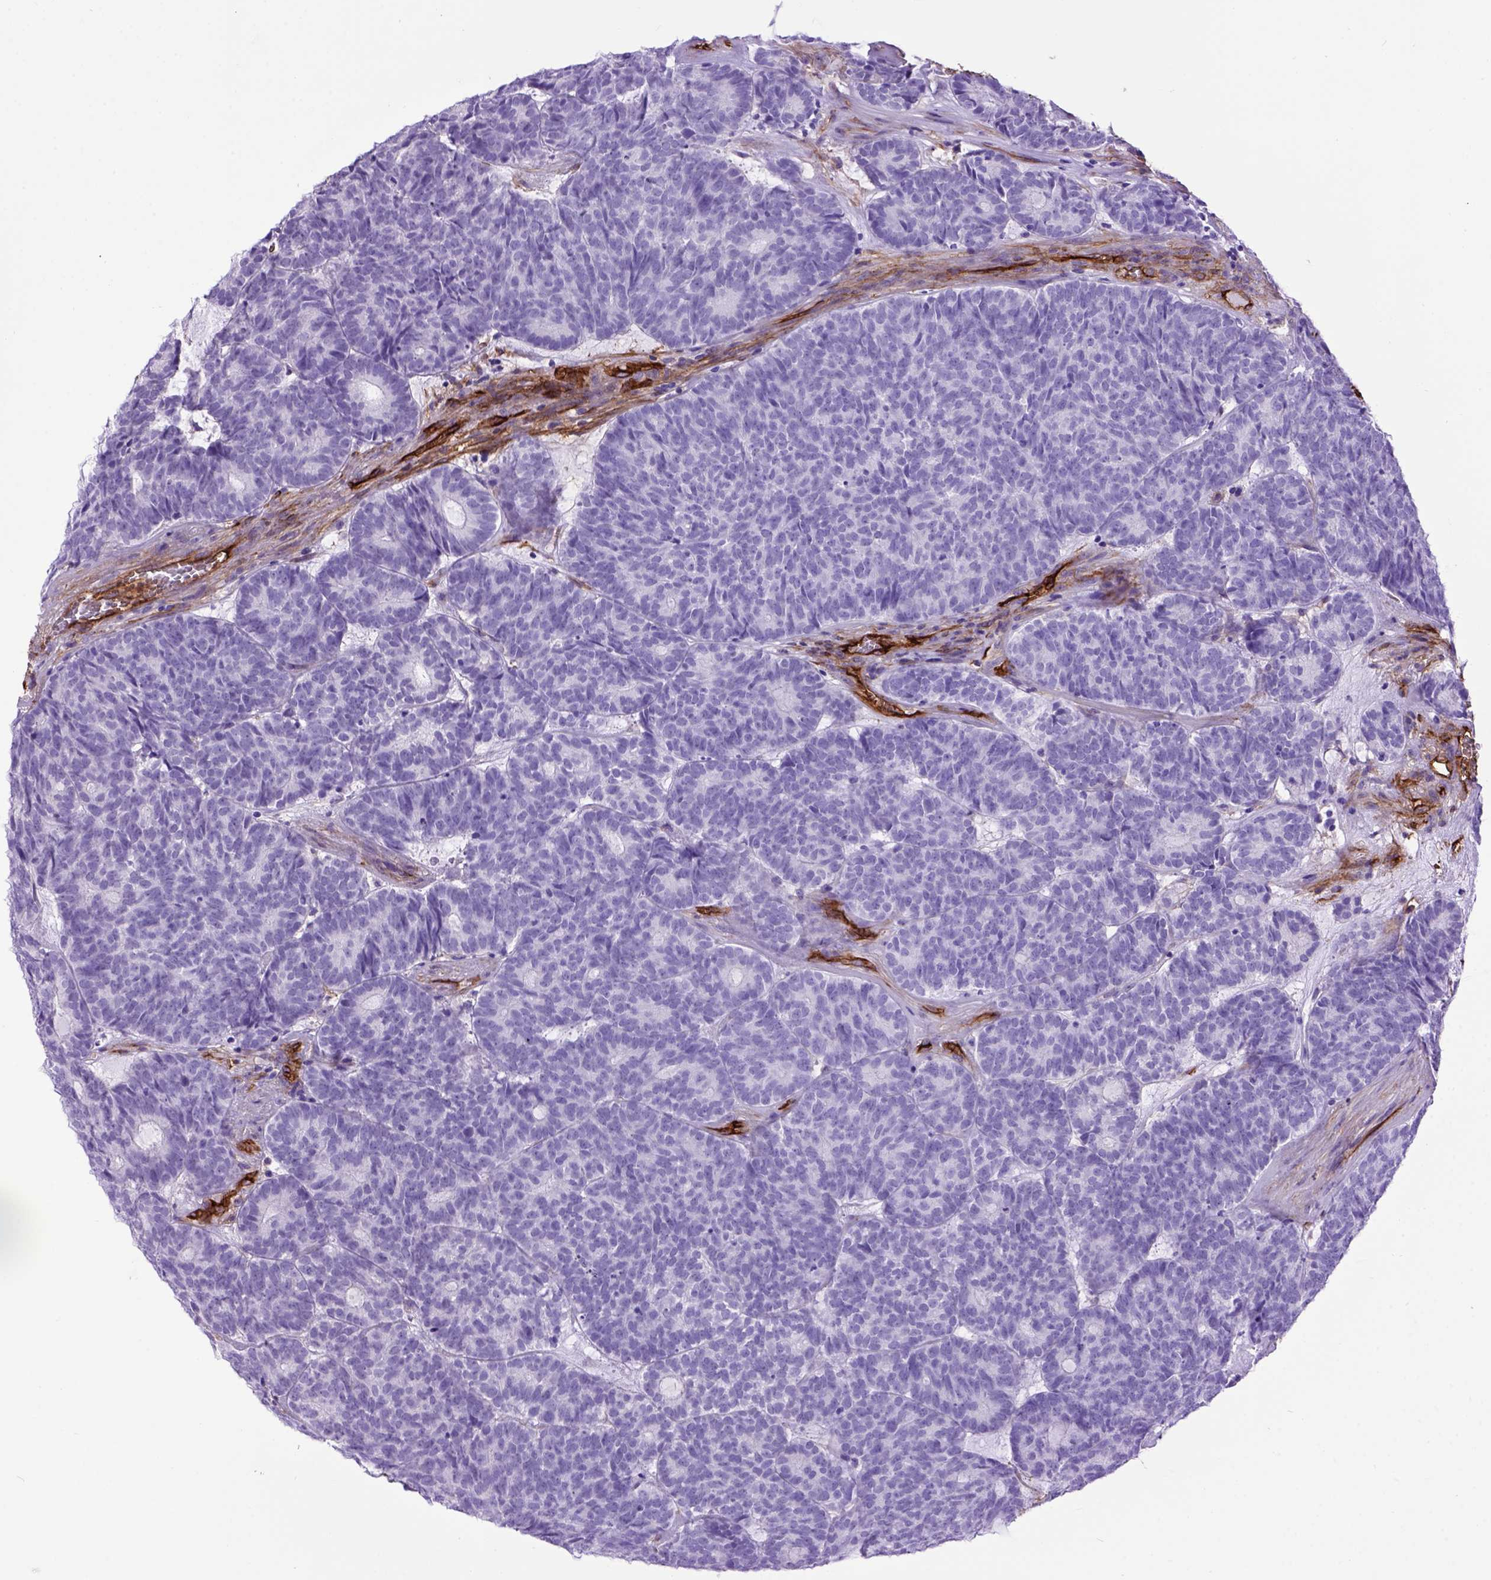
{"staining": {"intensity": "negative", "quantity": "none", "location": "none"}, "tissue": "head and neck cancer", "cell_type": "Tumor cells", "image_type": "cancer", "snomed": [{"axis": "morphology", "description": "Adenocarcinoma, NOS"}, {"axis": "topography", "description": "Head-Neck"}], "caption": "A histopathology image of human head and neck cancer is negative for staining in tumor cells. (Stains: DAB (3,3'-diaminobenzidine) immunohistochemistry (IHC) with hematoxylin counter stain, Microscopy: brightfield microscopy at high magnification).", "gene": "ENG", "patient": {"sex": "female", "age": 81}}